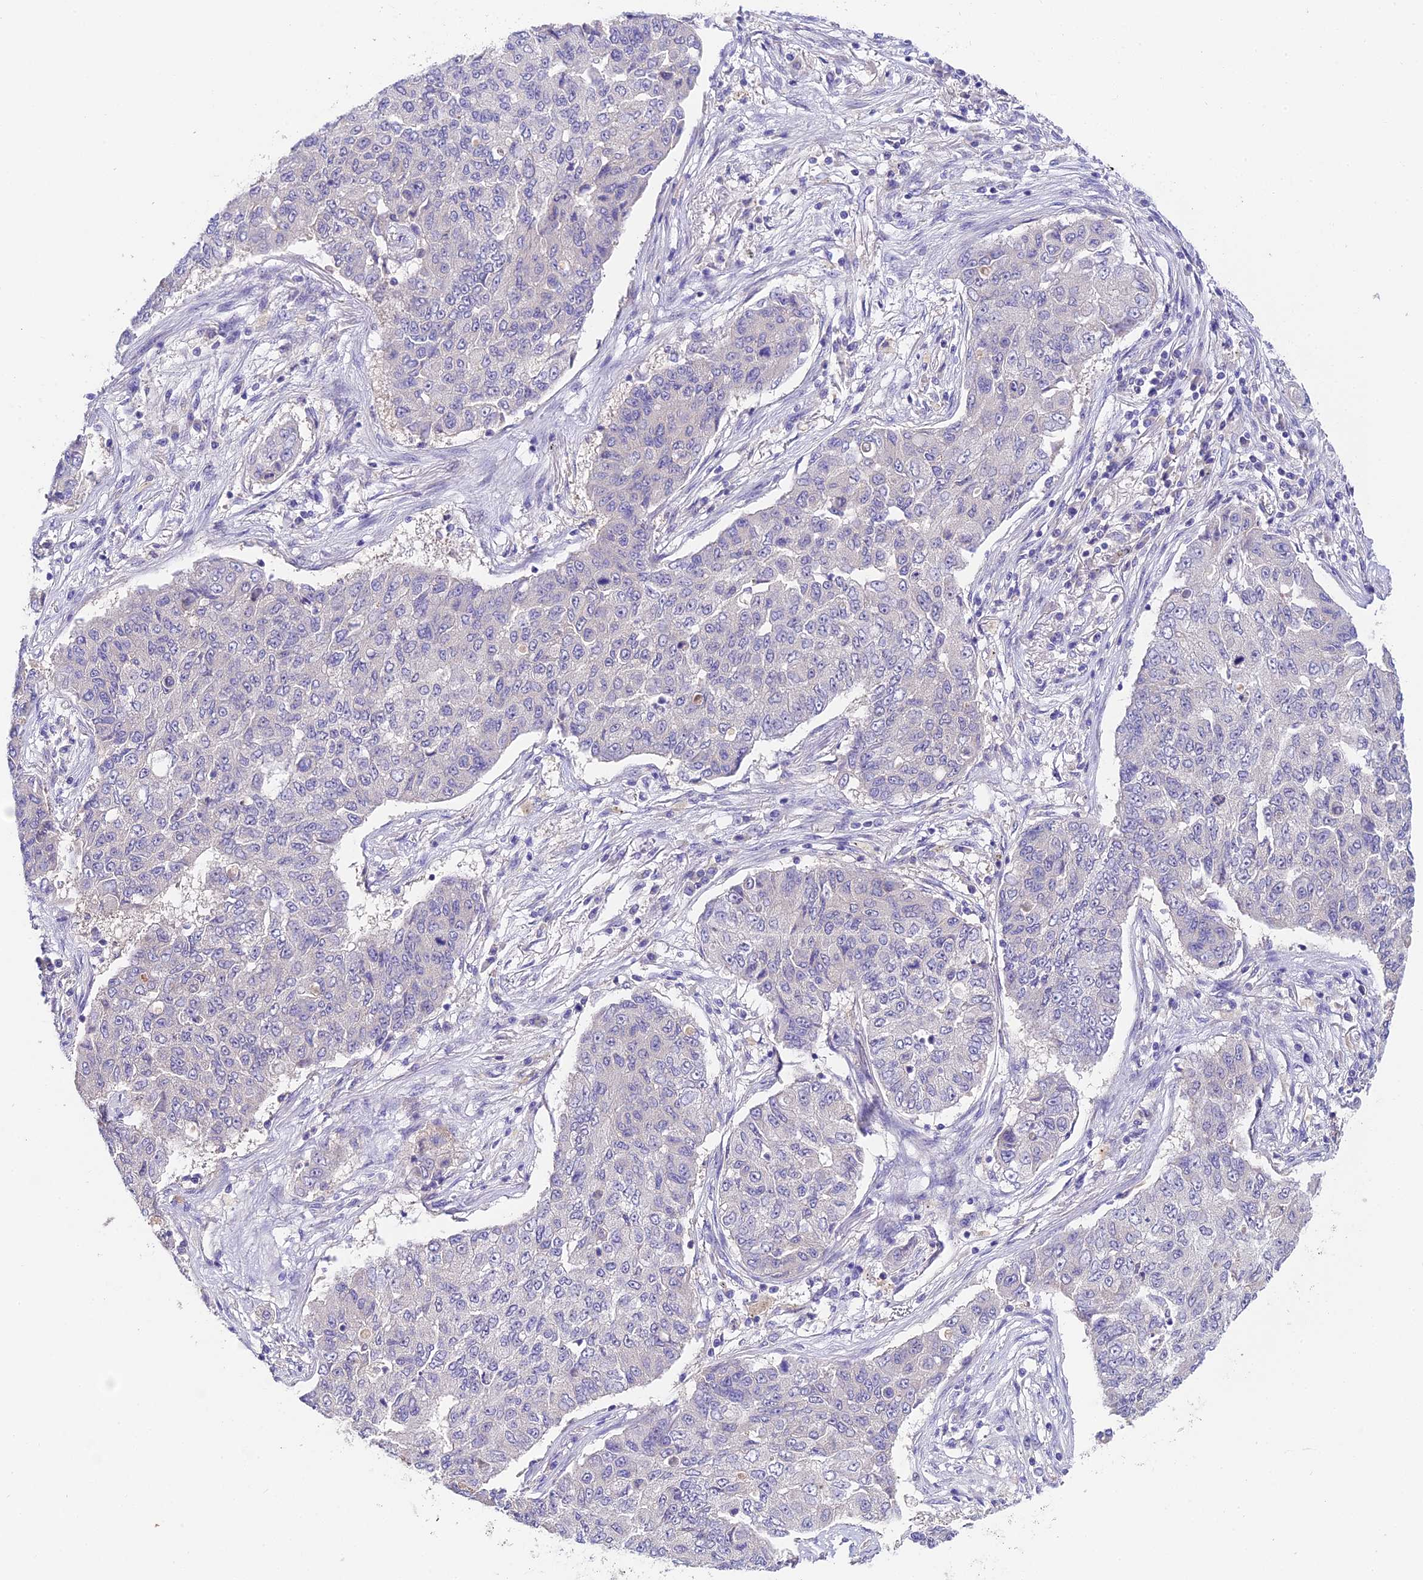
{"staining": {"intensity": "negative", "quantity": "none", "location": "none"}, "tissue": "lung cancer", "cell_type": "Tumor cells", "image_type": "cancer", "snomed": [{"axis": "morphology", "description": "Squamous cell carcinoma, NOS"}, {"axis": "topography", "description": "Lung"}], "caption": "A photomicrograph of squamous cell carcinoma (lung) stained for a protein displays no brown staining in tumor cells.", "gene": "DUSP29", "patient": {"sex": "male", "age": 74}}